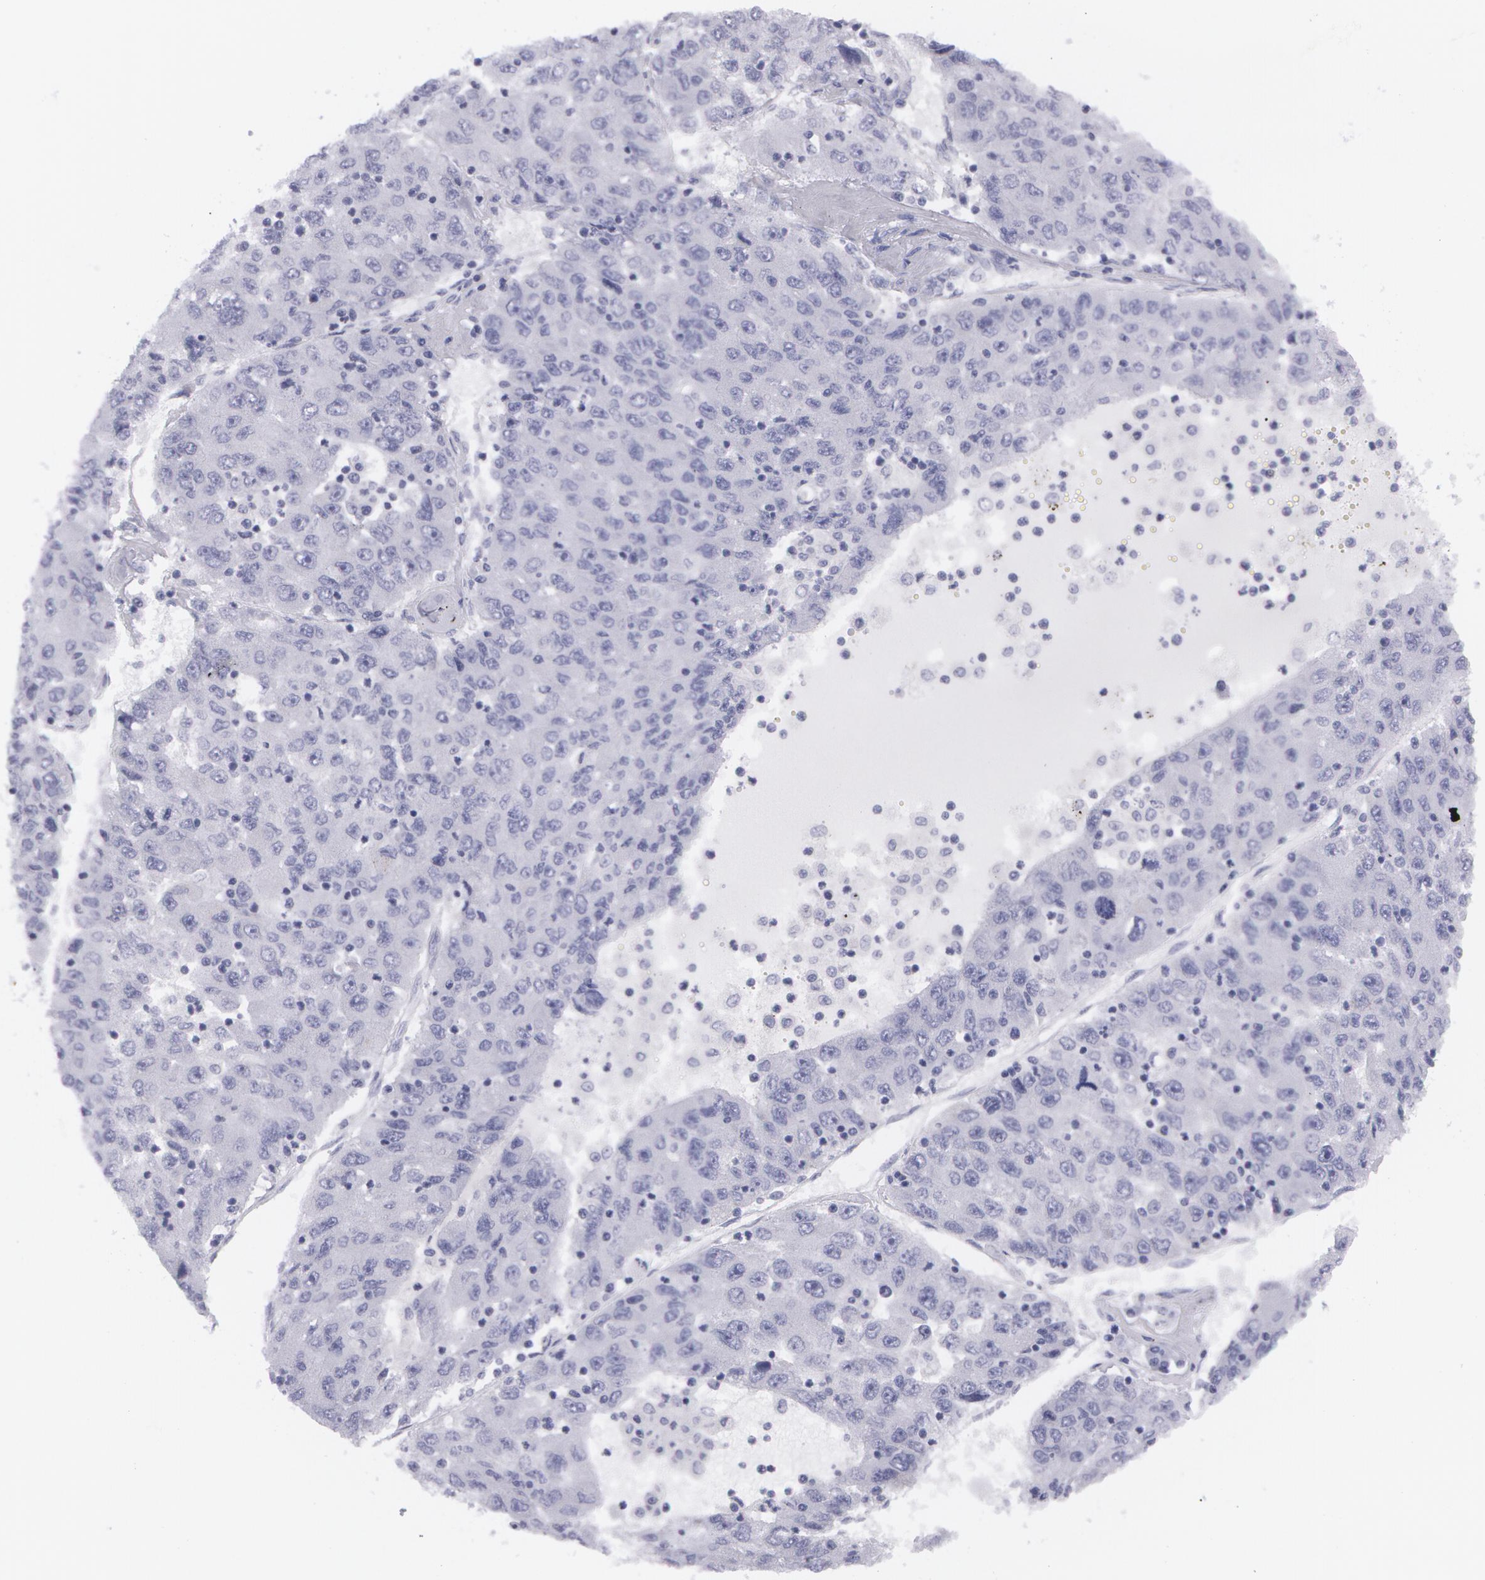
{"staining": {"intensity": "negative", "quantity": "none", "location": "none"}, "tissue": "liver cancer", "cell_type": "Tumor cells", "image_type": "cancer", "snomed": [{"axis": "morphology", "description": "Carcinoma, Hepatocellular, NOS"}, {"axis": "topography", "description": "Liver"}], "caption": "High power microscopy micrograph of an immunohistochemistry (IHC) micrograph of liver hepatocellular carcinoma, revealing no significant positivity in tumor cells.", "gene": "AMACR", "patient": {"sex": "male", "age": 49}}